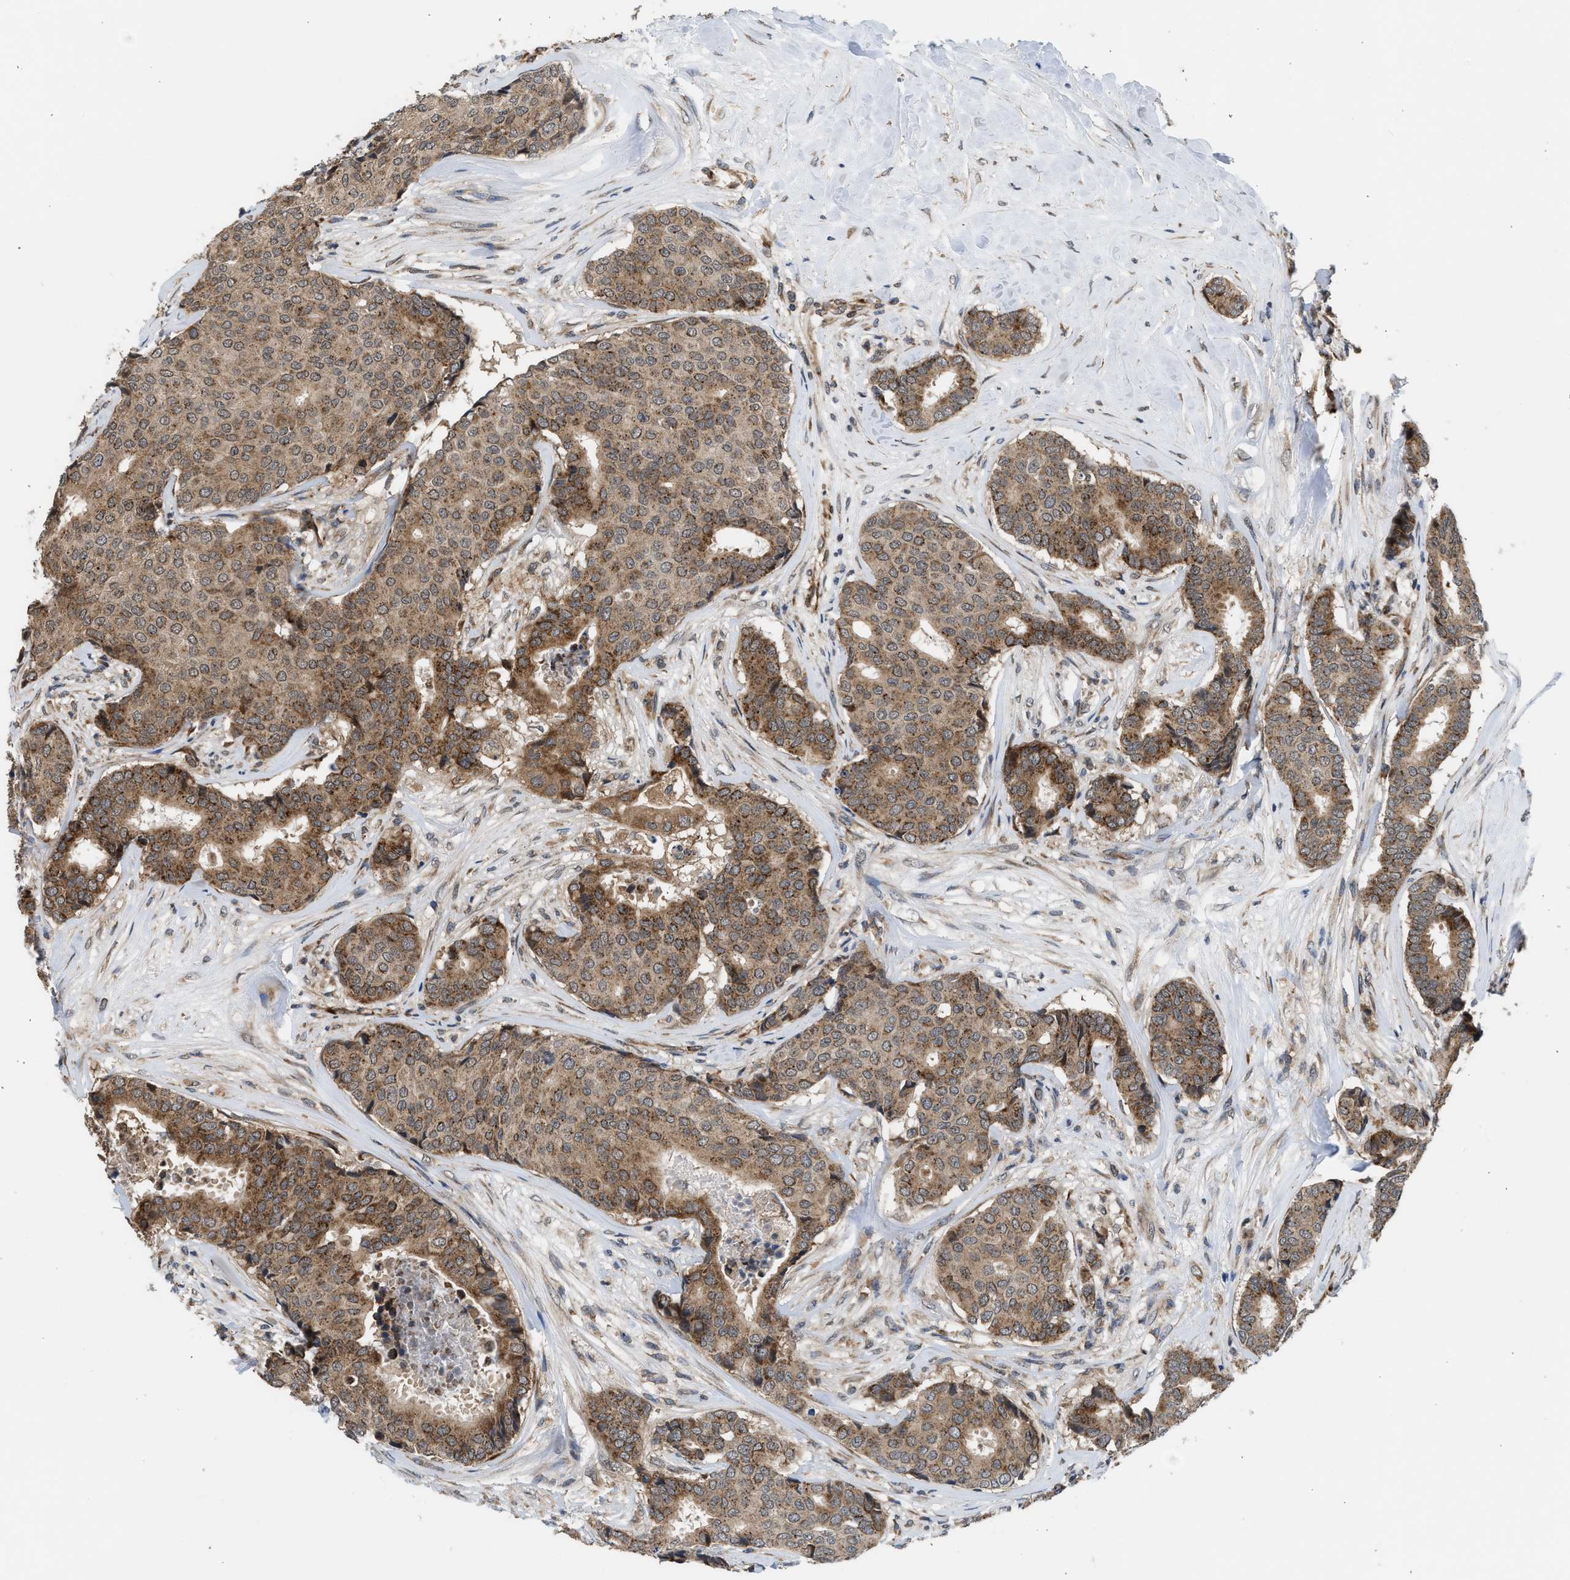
{"staining": {"intensity": "moderate", "quantity": ">75%", "location": "cytoplasmic/membranous"}, "tissue": "breast cancer", "cell_type": "Tumor cells", "image_type": "cancer", "snomed": [{"axis": "morphology", "description": "Duct carcinoma"}, {"axis": "topography", "description": "Breast"}], "caption": "Brown immunohistochemical staining in breast cancer shows moderate cytoplasmic/membranous expression in approximately >75% of tumor cells.", "gene": "POLG2", "patient": {"sex": "female", "age": 75}}